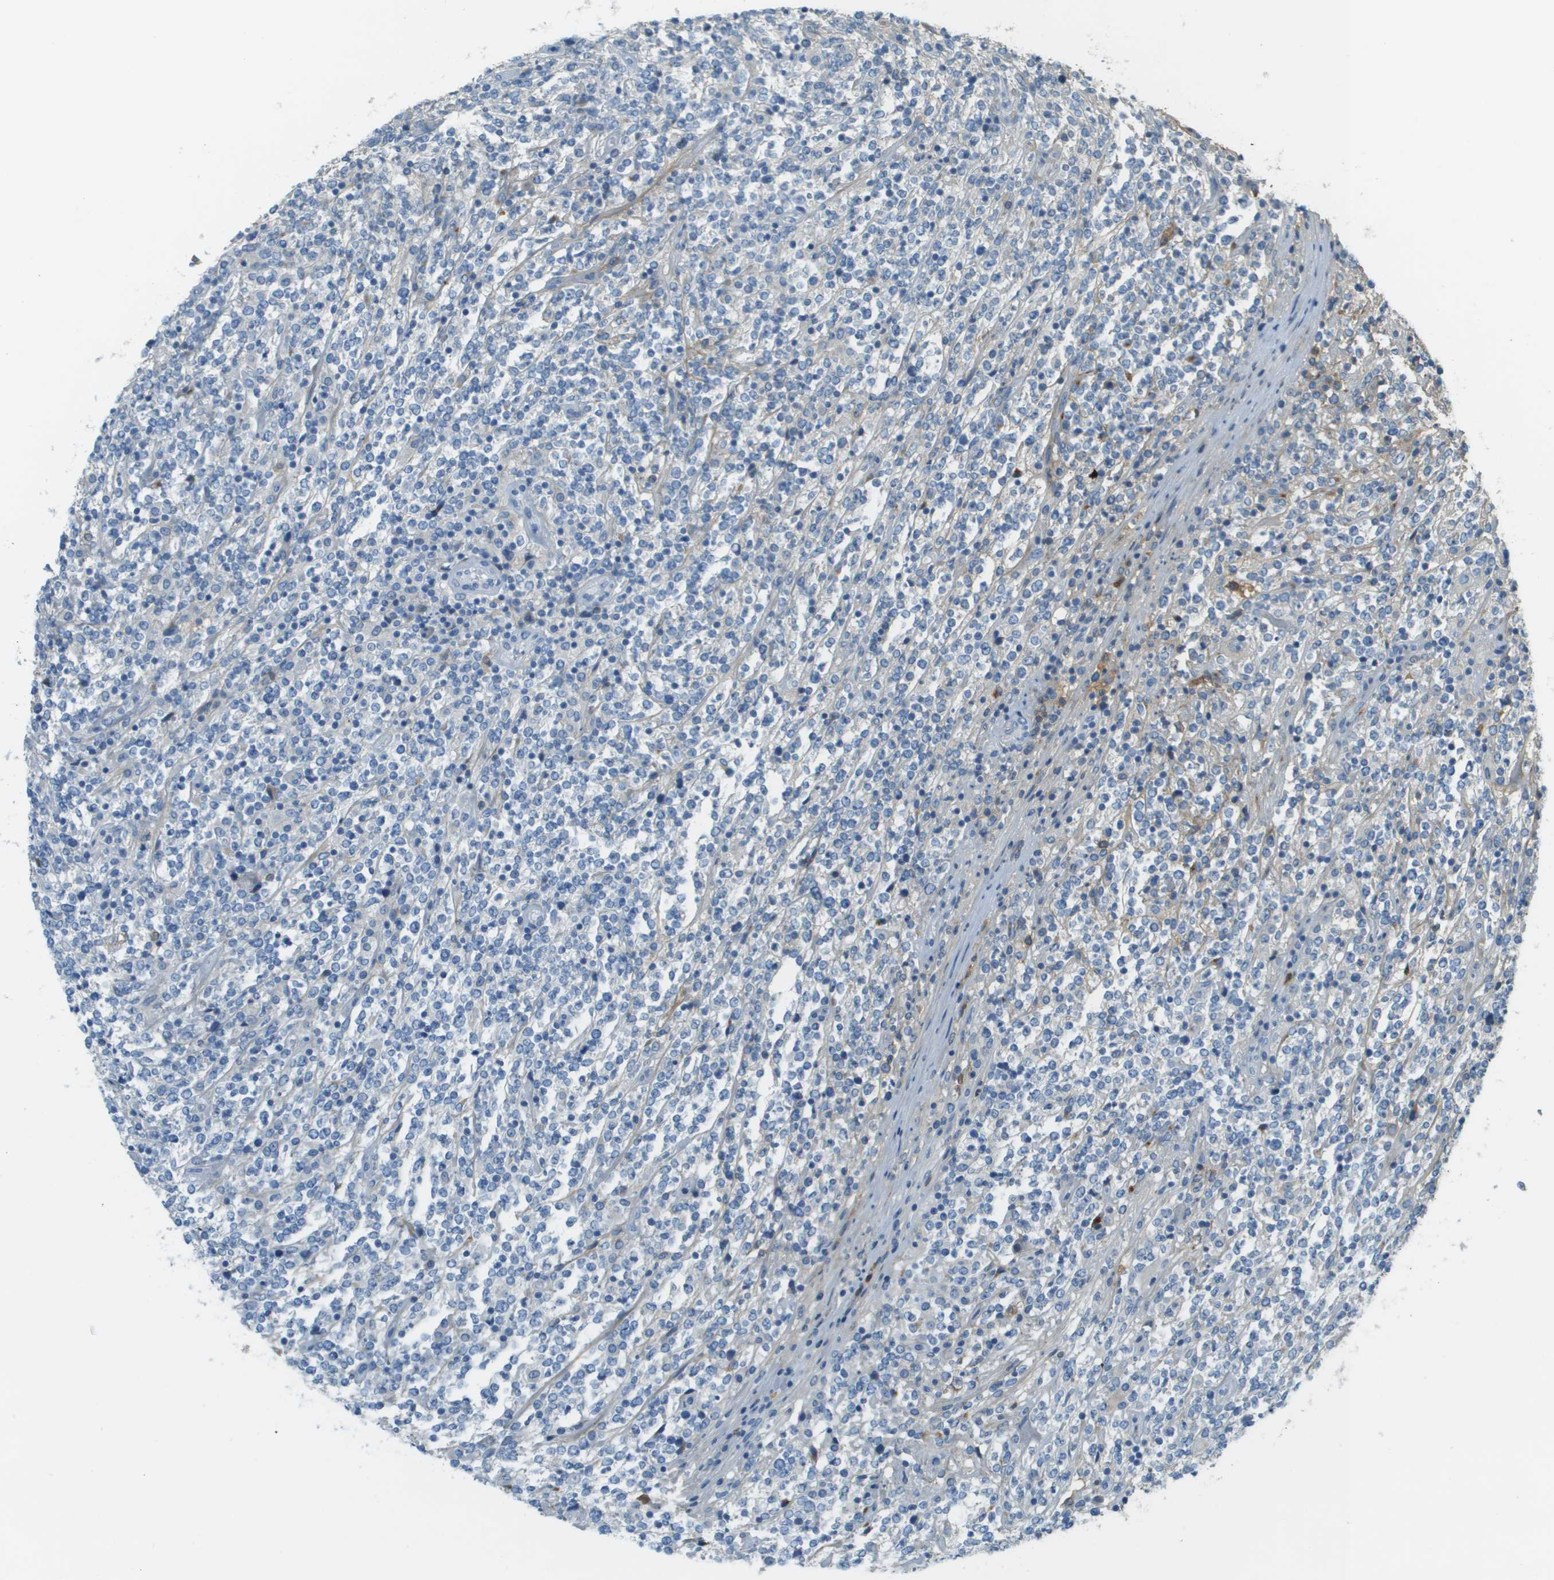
{"staining": {"intensity": "negative", "quantity": "none", "location": "none"}, "tissue": "lymphoma", "cell_type": "Tumor cells", "image_type": "cancer", "snomed": [{"axis": "morphology", "description": "Malignant lymphoma, non-Hodgkin's type, High grade"}, {"axis": "topography", "description": "Soft tissue"}], "caption": "Immunohistochemistry (IHC) micrograph of neoplastic tissue: human lymphoma stained with DAB displays no significant protein positivity in tumor cells. (Stains: DAB (3,3'-diaminobenzidine) IHC with hematoxylin counter stain, Microscopy: brightfield microscopy at high magnification).", "gene": "DCN", "patient": {"sex": "male", "age": 18}}